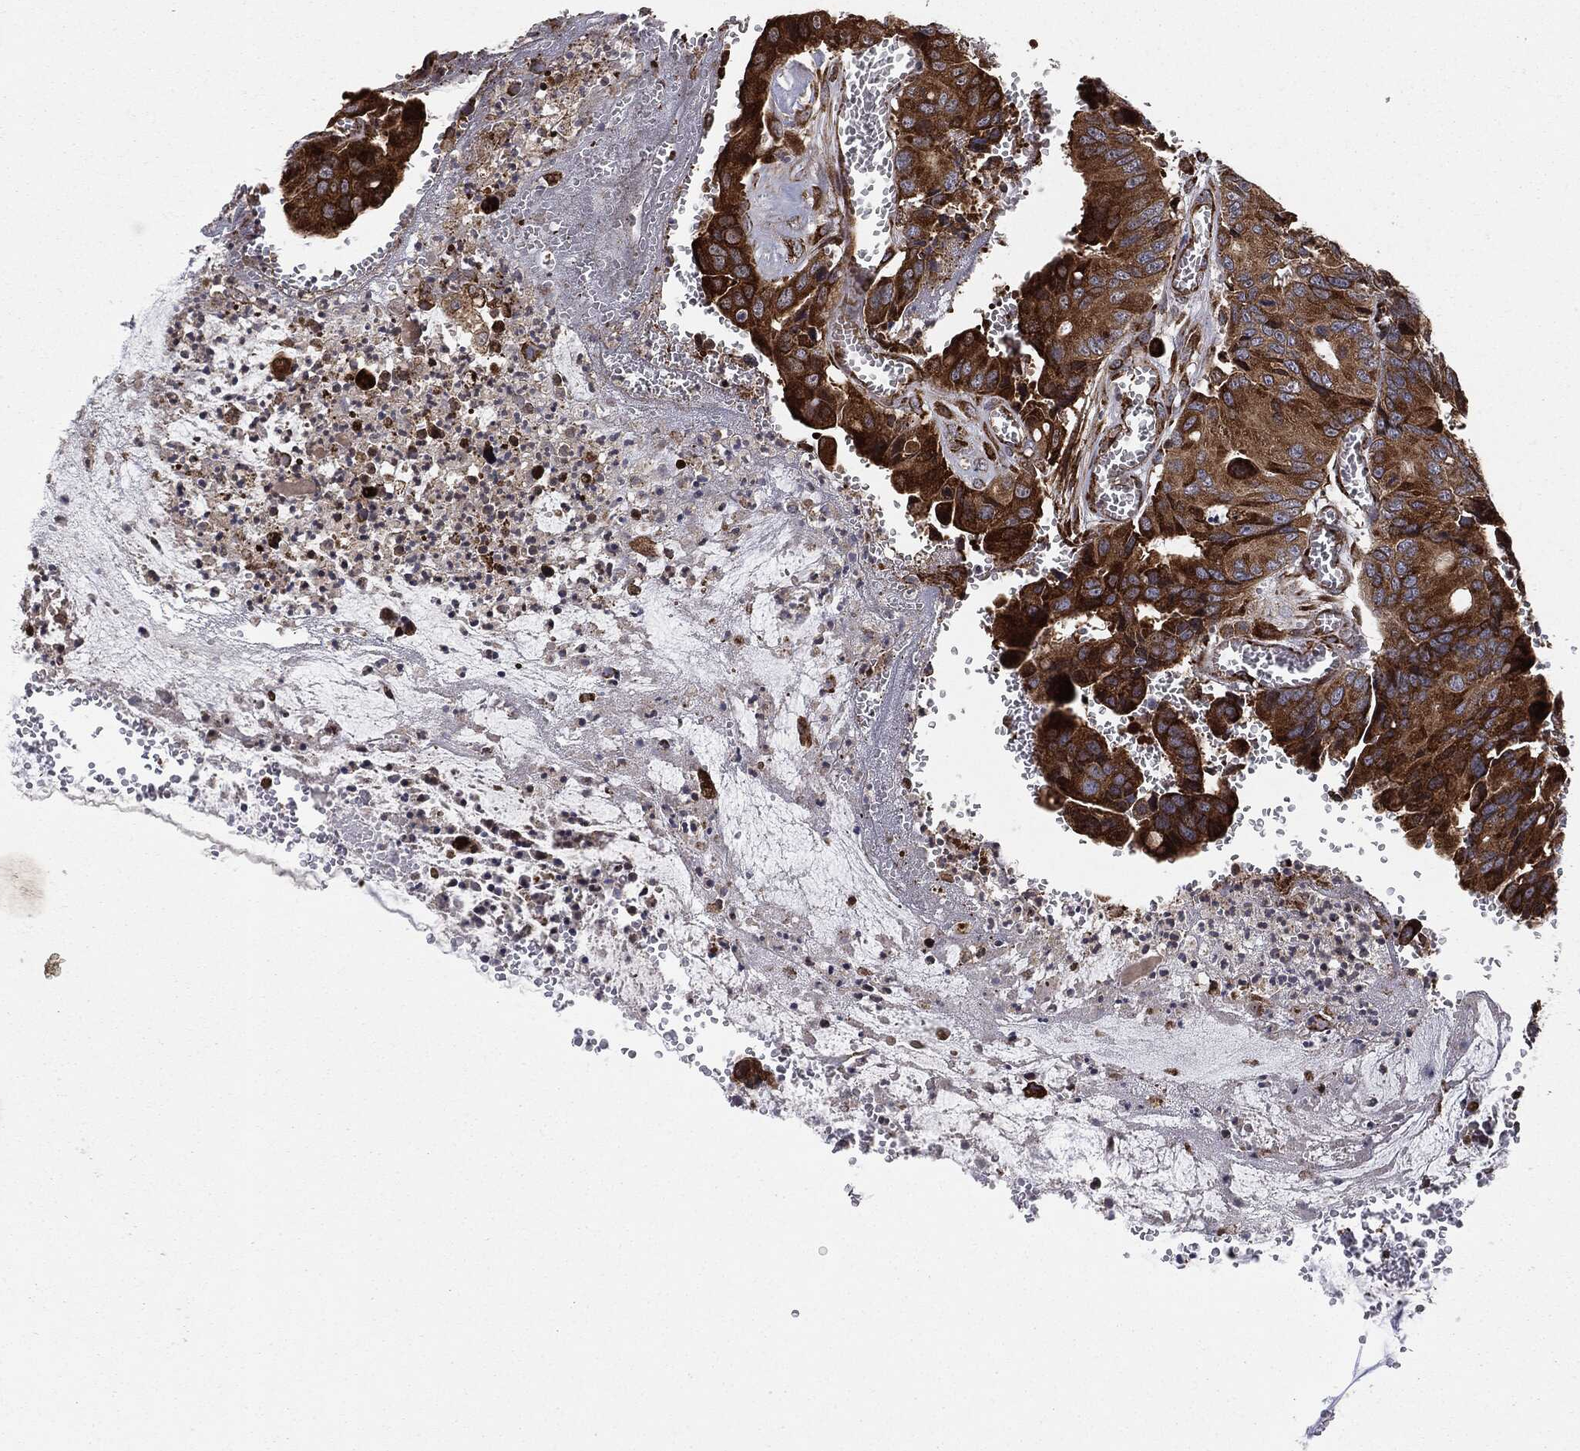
{"staining": {"intensity": "strong", "quantity": ">75%", "location": "cytoplasmic/membranous"}, "tissue": "colorectal cancer", "cell_type": "Tumor cells", "image_type": "cancer", "snomed": [{"axis": "morphology", "description": "Adenocarcinoma, NOS"}, {"axis": "topography", "description": "Colon"}], "caption": "Immunohistochemistry of human colorectal cancer reveals high levels of strong cytoplasmic/membranous expression in about >75% of tumor cells. (Stains: DAB in brown, nuclei in blue, Microscopy: brightfield microscopy at high magnification).", "gene": "CYLD", "patient": {"sex": "female", "age": 78}}